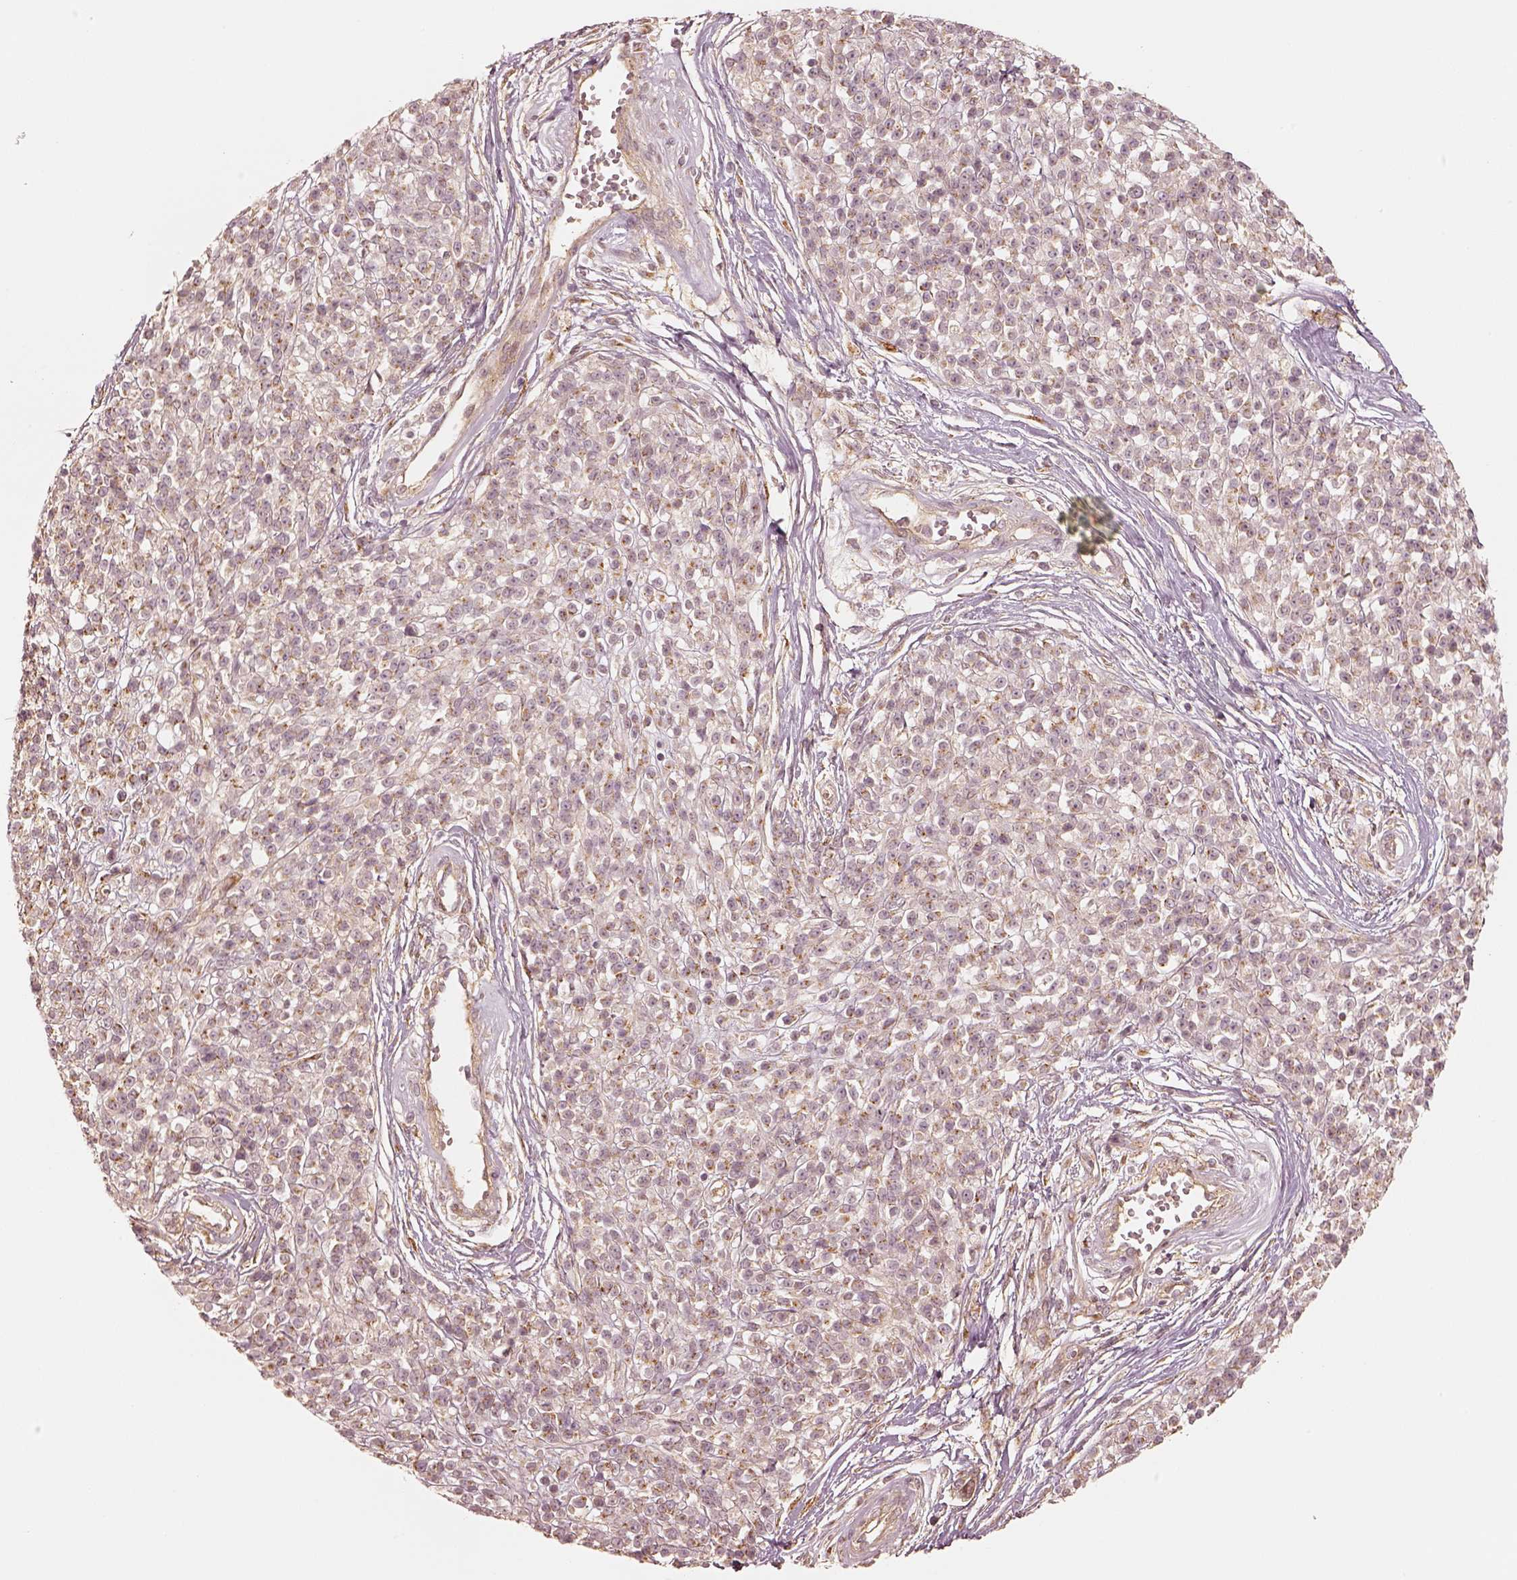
{"staining": {"intensity": "weak", "quantity": "<25%", "location": "cytoplasmic/membranous"}, "tissue": "melanoma", "cell_type": "Tumor cells", "image_type": "cancer", "snomed": [{"axis": "morphology", "description": "Malignant melanoma, NOS"}, {"axis": "topography", "description": "Skin"}, {"axis": "topography", "description": "Skin of trunk"}], "caption": "DAB immunohistochemical staining of human melanoma reveals no significant positivity in tumor cells.", "gene": "GORASP2", "patient": {"sex": "male", "age": 74}}